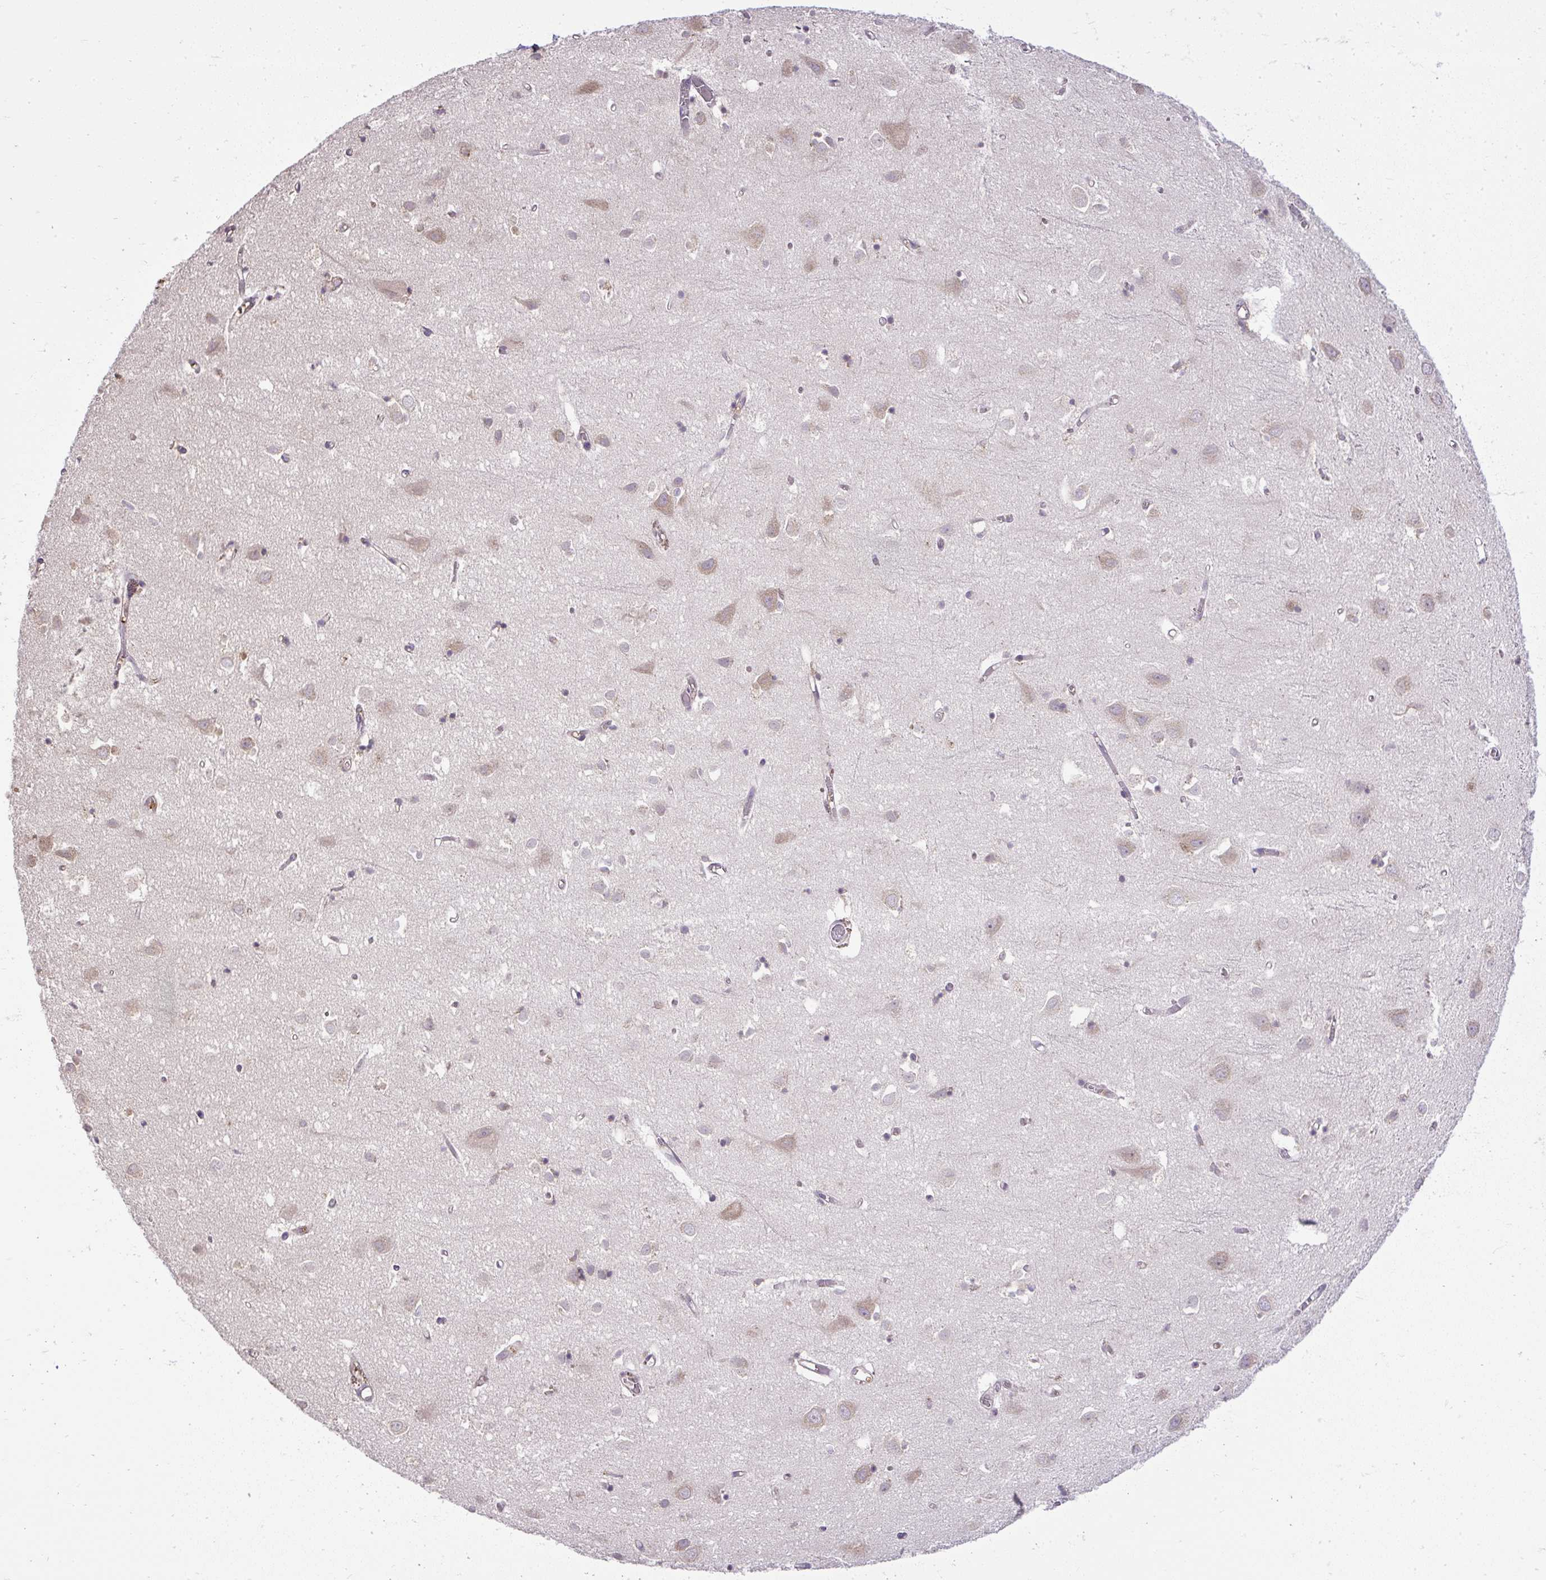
{"staining": {"intensity": "weak", "quantity": ">75%", "location": "cytoplasmic/membranous"}, "tissue": "cerebral cortex", "cell_type": "Endothelial cells", "image_type": "normal", "snomed": [{"axis": "morphology", "description": "Normal tissue, NOS"}, {"axis": "topography", "description": "Cerebral cortex"}], "caption": "Unremarkable cerebral cortex reveals weak cytoplasmic/membranous staining in about >75% of endothelial cells, visualized by immunohistochemistry. (DAB (3,3'-diaminobenzidine) IHC, brown staining for protein, blue staining for nuclei).", "gene": "SMC4", "patient": {"sex": "male", "age": 70}}